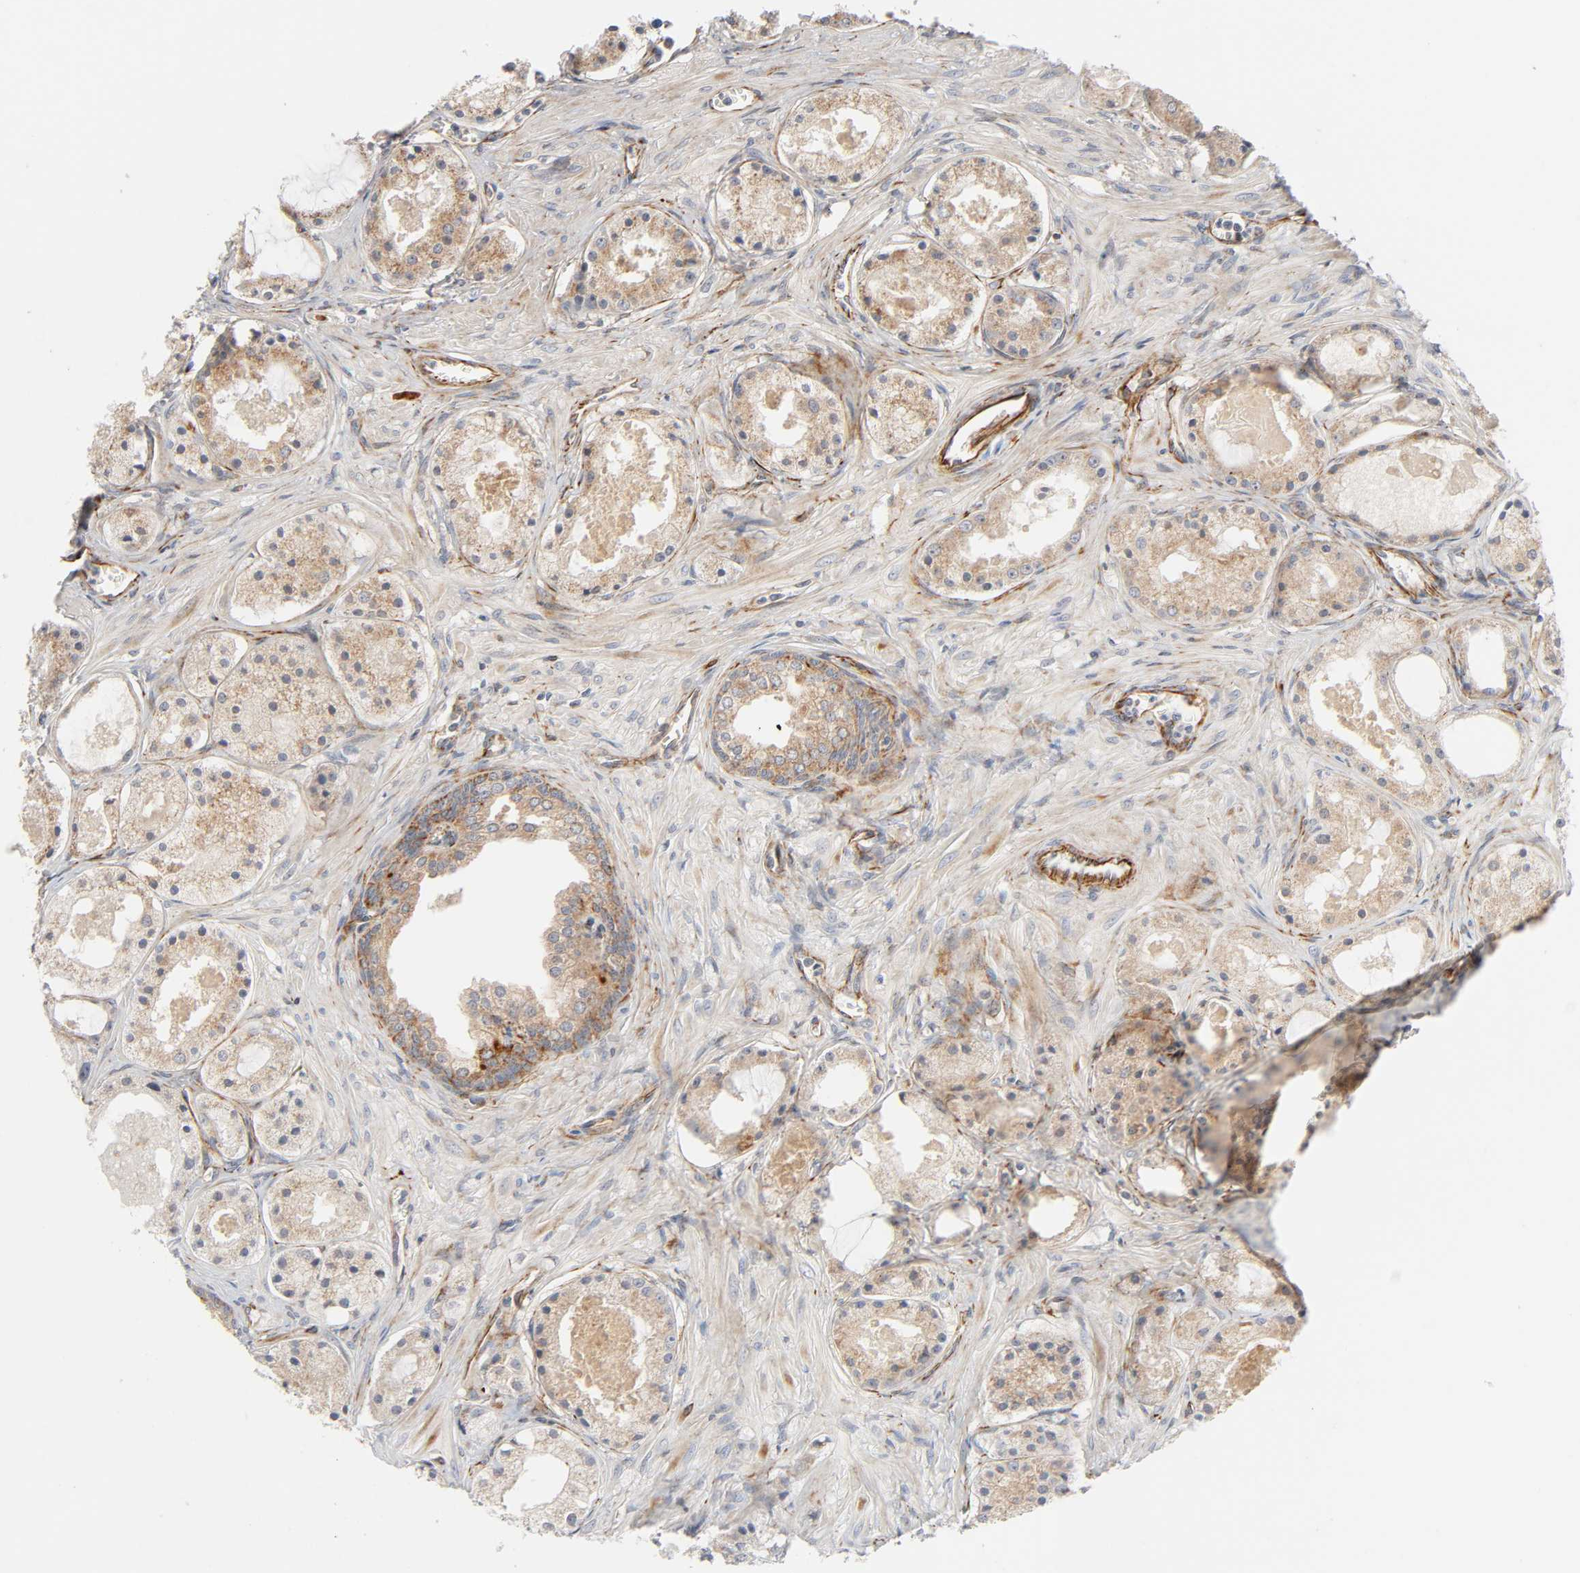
{"staining": {"intensity": "moderate", "quantity": ">75%", "location": "cytoplasmic/membranous"}, "tissue": "prostate cancer", "cell_type": "Tumor cells", "image_type": "cancer", "snomed": [{"axis": "morphology", "description": "Adenocarcinoma, Low grade"}, {"axis": "topography", "description": "Prostate"}], "caption": "DAB (3,3'-diaminobenzidine) immunohistochemical staining of human prostate low-grade adenocarcinoma shows moderate cytoplasmic/membranous protein staining in approximately >75% of tumor cells.", "gene": "REEP6", "patient": {"sex": "male", "age": 57}}